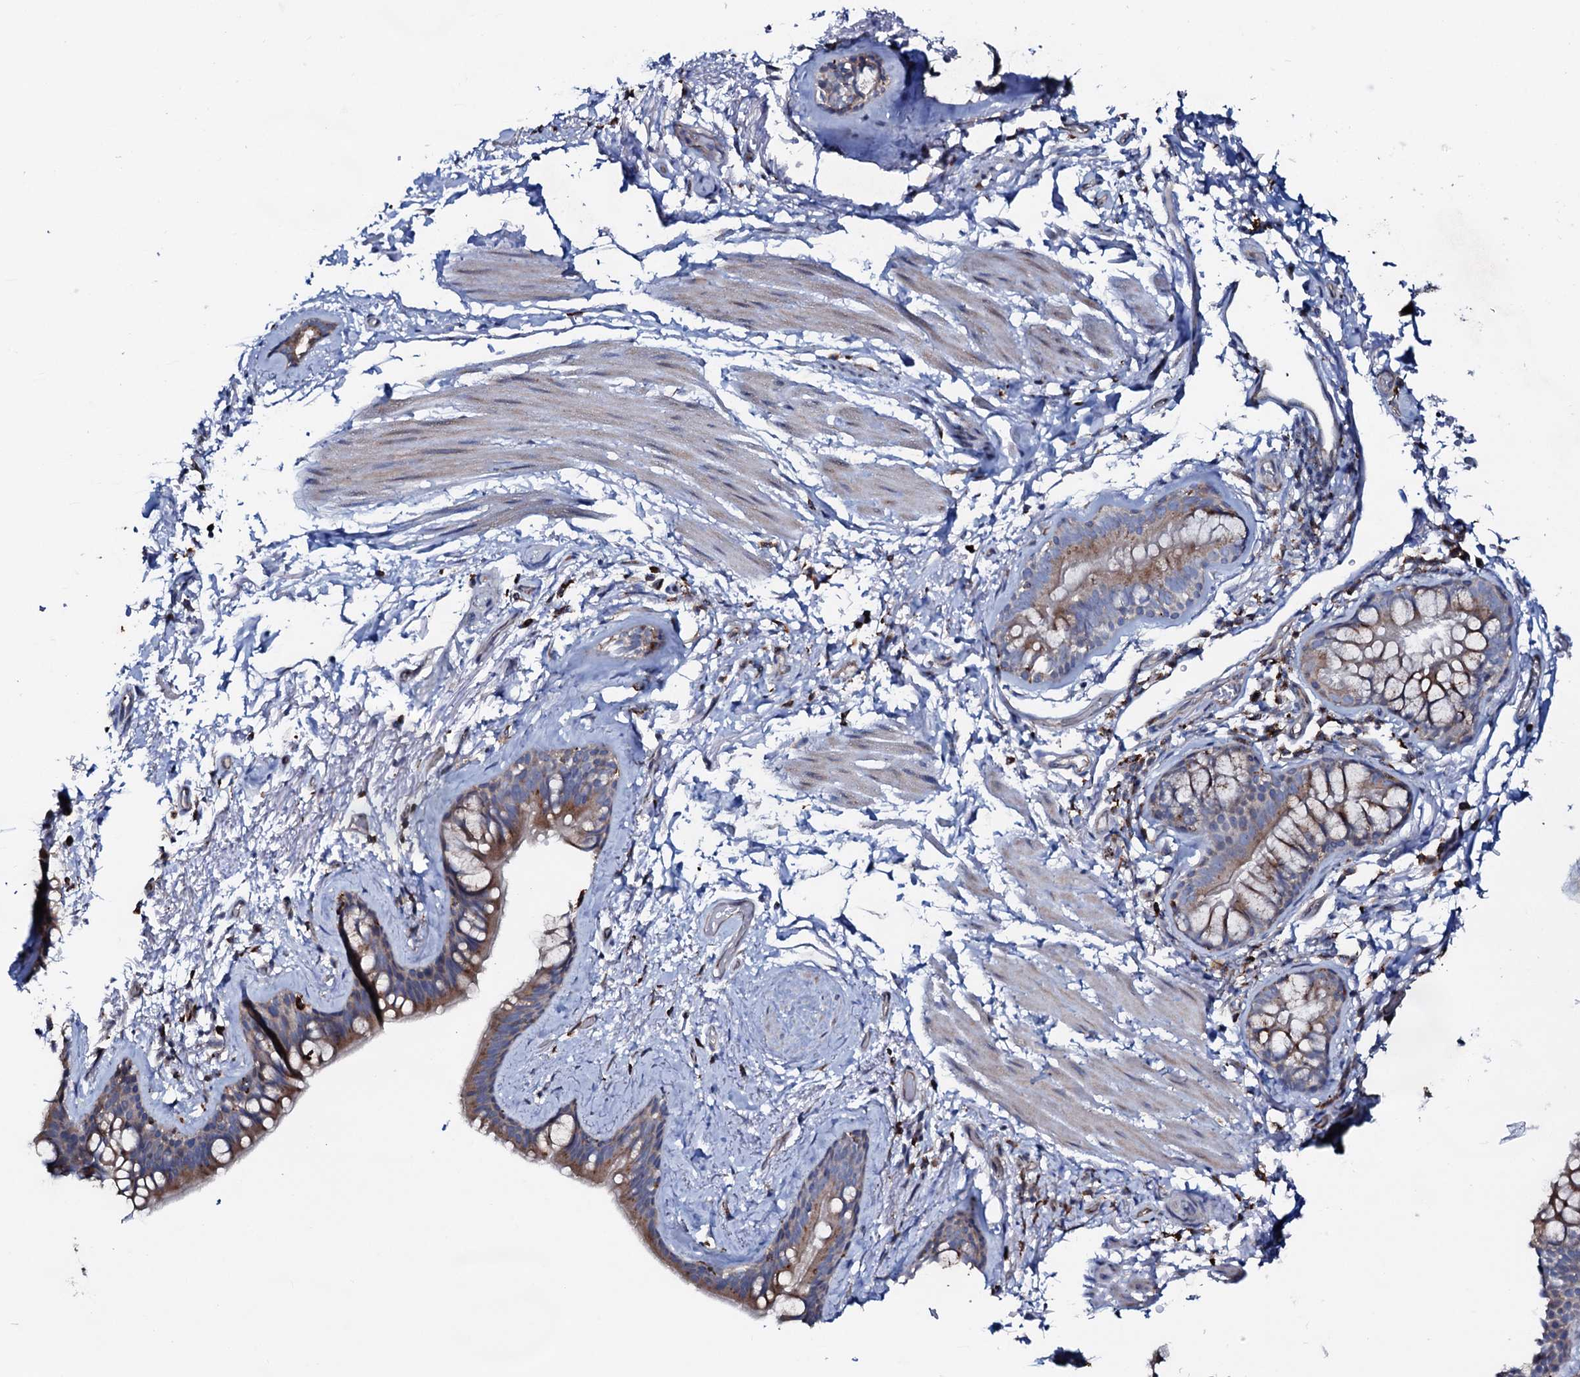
{"staining": {"intensity": "moderate", "quantity": ">75%", "location": "cytoplasmic/membranous"}, "tissue": "bronchus", "cell_type": "Respiratory epithelial cells", "image_type": "normal", "snomed": [{"axis": "morphology", "description": "Normal tissue, NOS"}, {"axis": "topography", "description": "Cartilage tissue"}], "caption": "High-power microscopy captured an IHC image of unremarkable bronchus, revealing moderate cytoplasmic/membranous positivity in approximately >75% of respiratory epithelial cells. (DAB (3,3'-diaminobenzidine) IHC, brown staining for protein, blue staining for nuclei).", "gene": "P2RX4", "patient": {"sex": "male", "age": 63}}